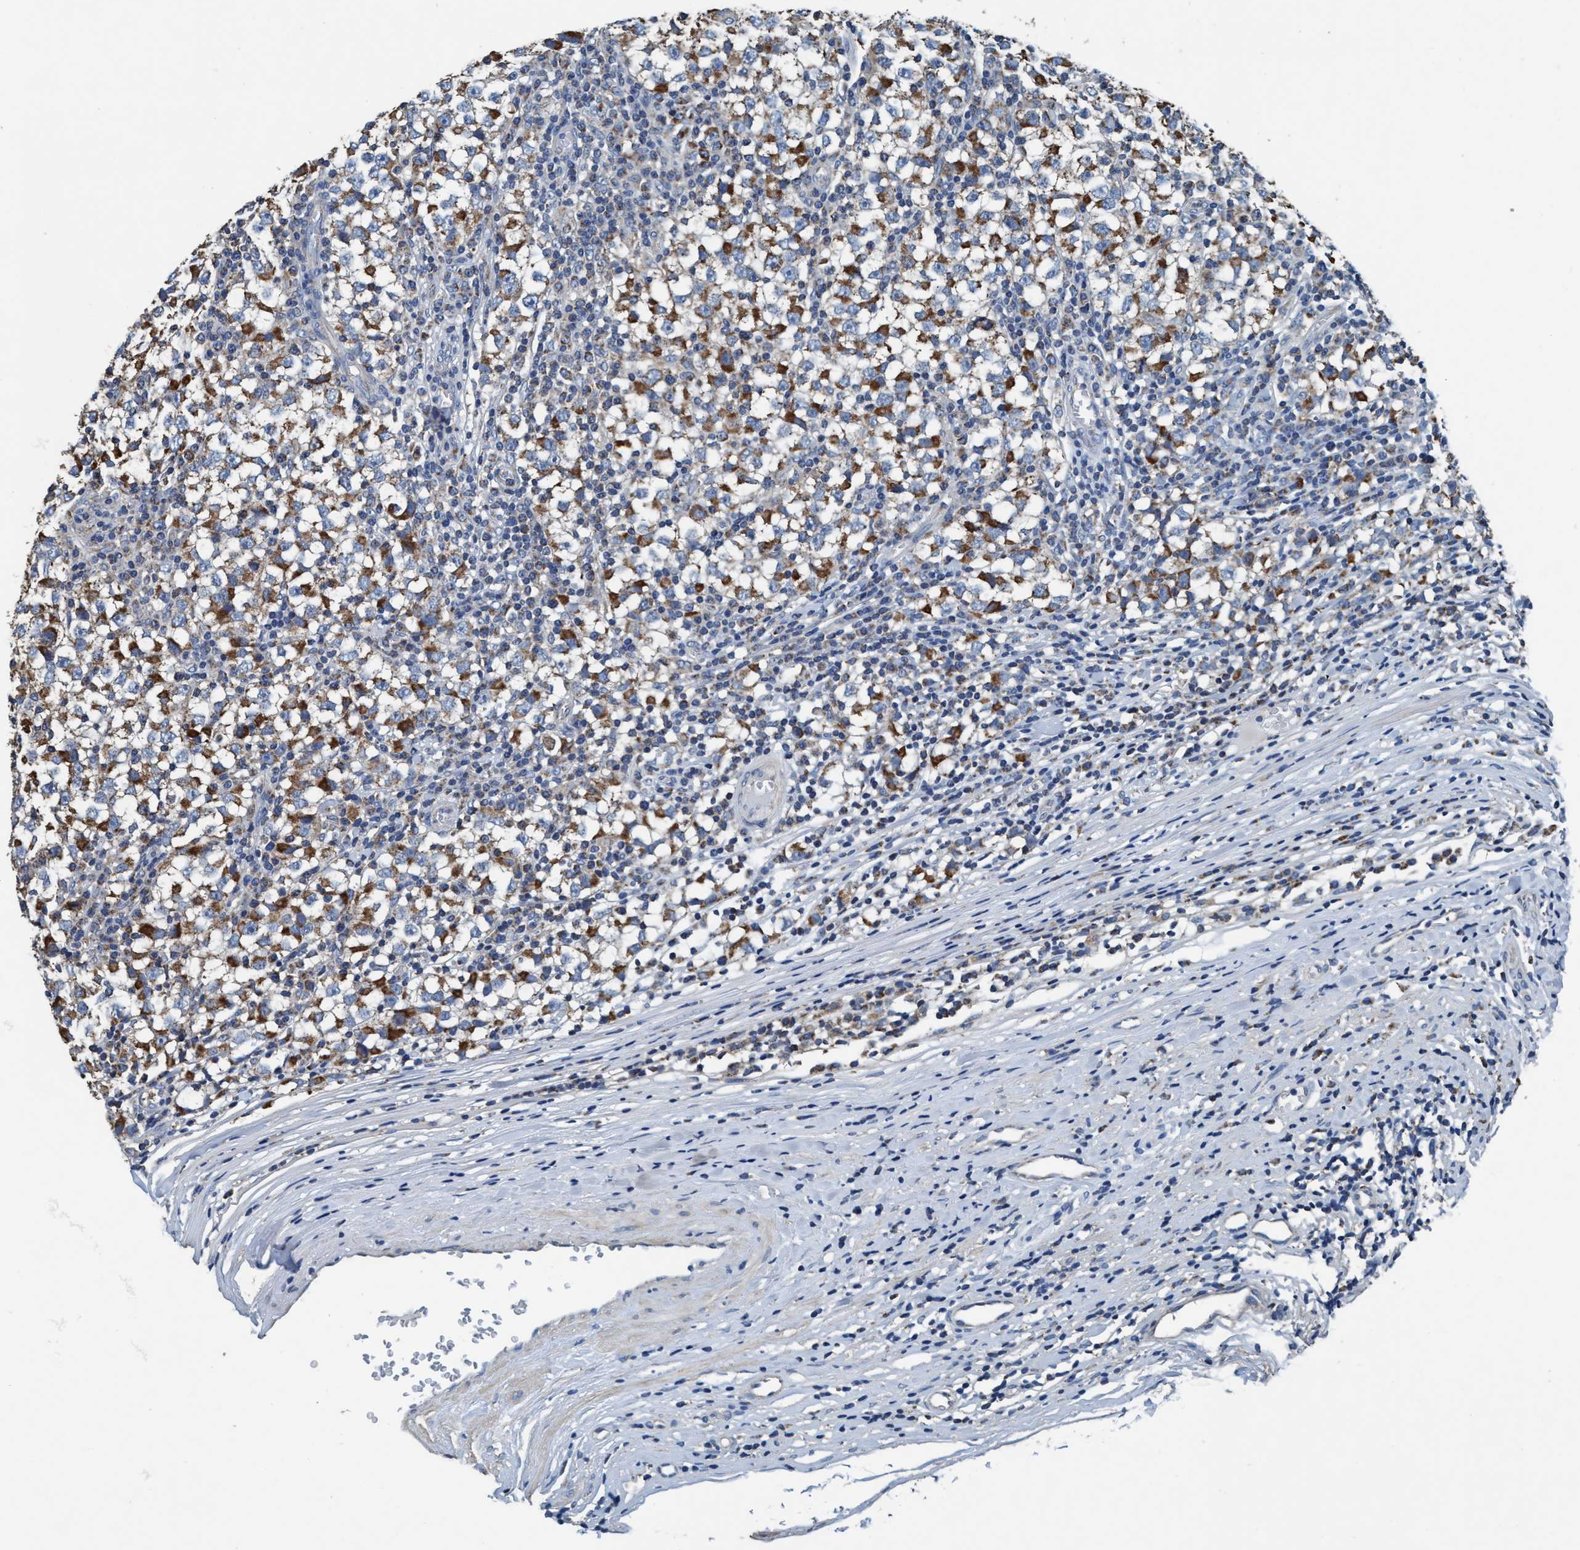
{"staining": {"intensity": "moderate", "quantity": ">75%", "location": "cytoplasmic/membranous"}, "tissue": "testis cancer", "cell_type": "Tumor cells", "image_type": "cancer", "snomed": [{"axis": "morphology", "description": "Seminoma, NOS"}, {"axis": "topography", "description": "Testis"}], "caption": "Testis seminoma tissue demonstrates moderate cytoplasmic/membranous staining in about >75% of tumor cells", "gene": "ANKFN1", "patient": {"sex": "male", "age": 65}}